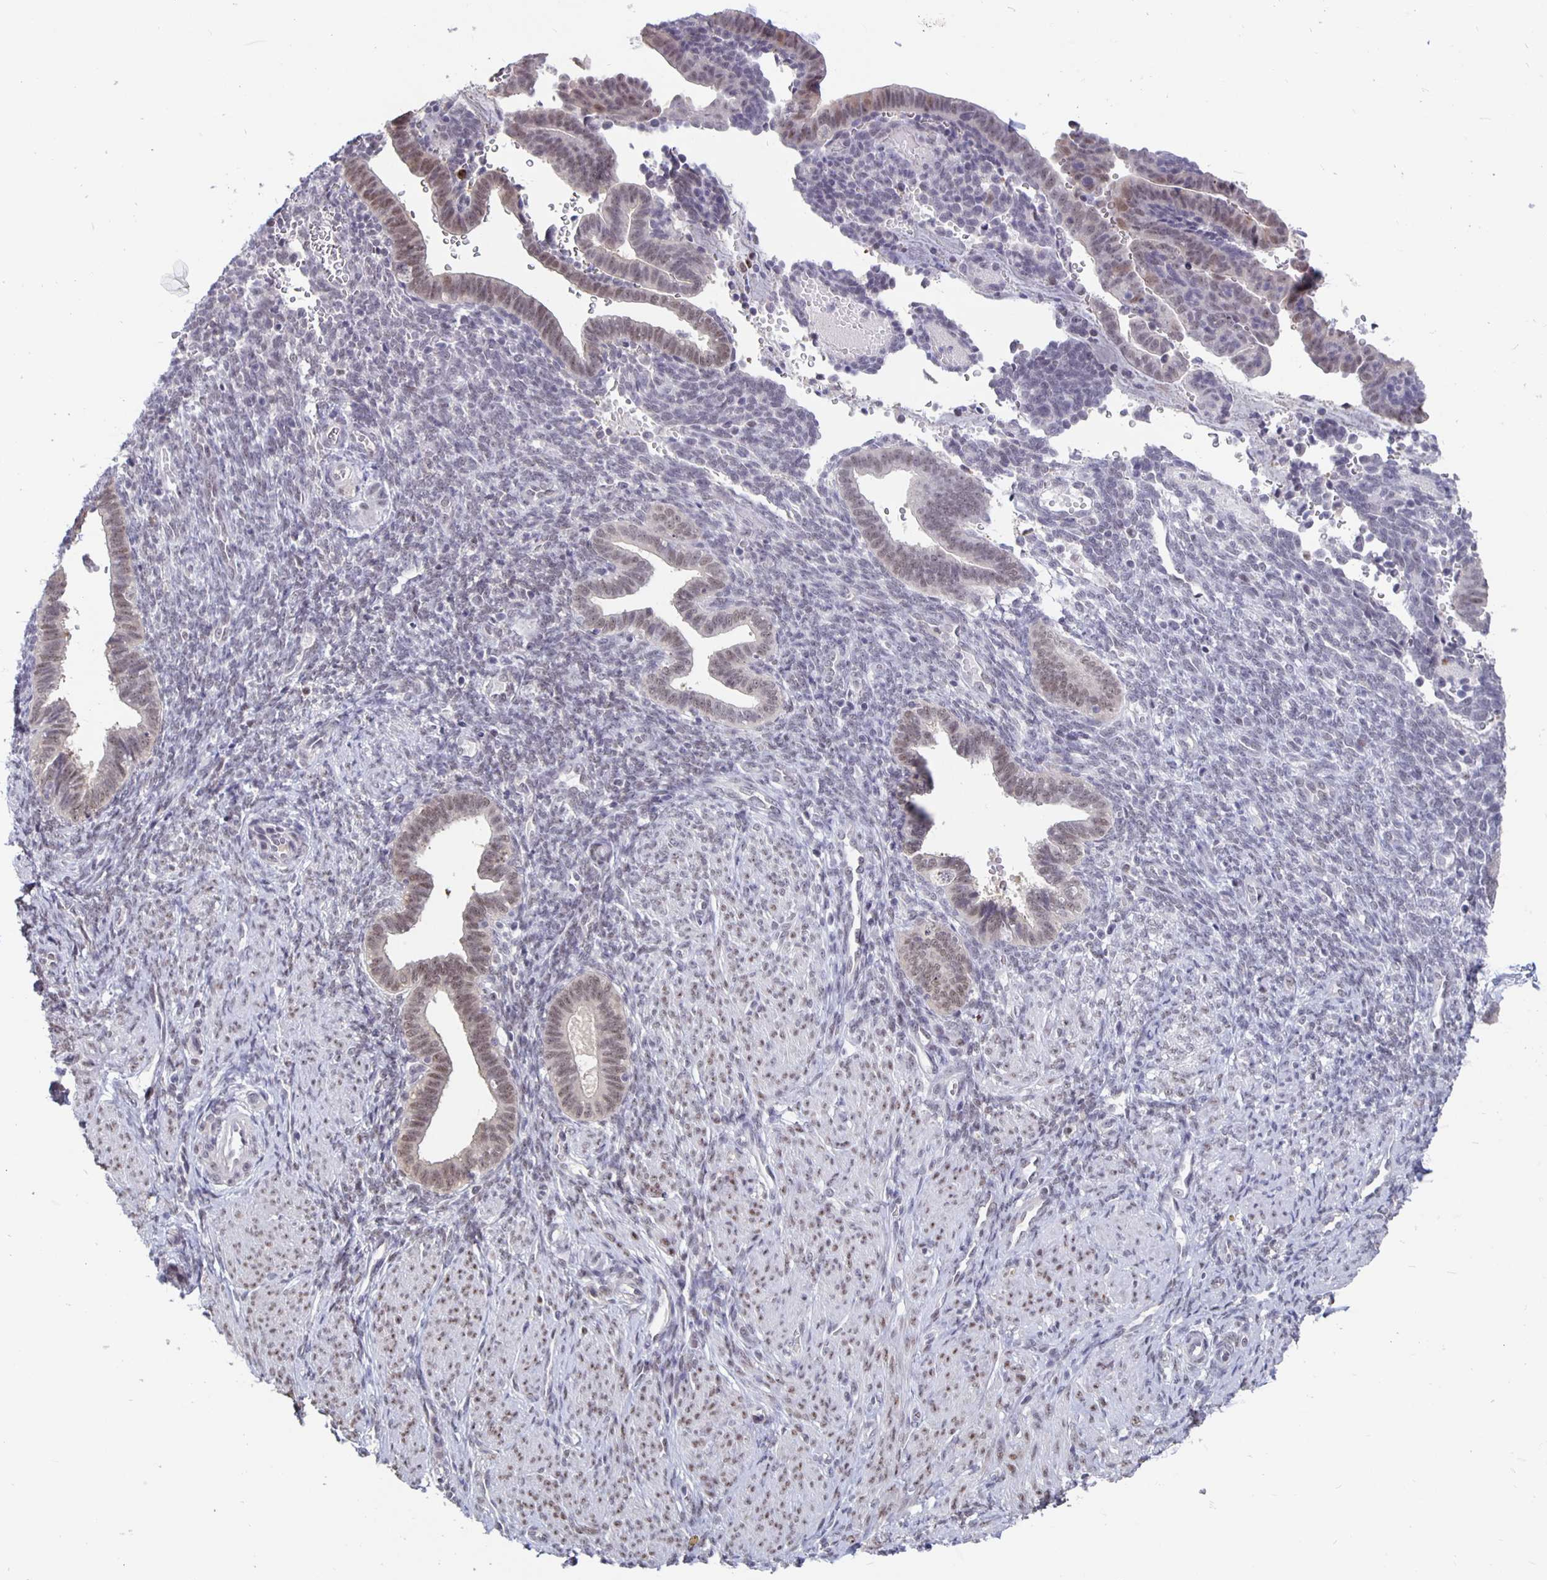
{"staining": {"intensity": "weak", "quantity": "<25%", "location": "nuclear"}, "tissue": "endometrium", "cell_type": "Cells in endometrial stroma", "image_type": "normal", "snomed": [{"axis": "morphology", "description": "Normal tissue, NOS"}, {"axis": "topography", "description": "Endometrium"}], "caption": "The image reveals no staining of cells in endometrial stroma in unremarkable endometrium. Brightfield microscopy of immunohistochemistry (IHC) stained with DAB (brown) and hematoxylin (blue), captured at high magnification.", "gene": "ZNF691", "patient": {"sex": "female", "age": 34}}